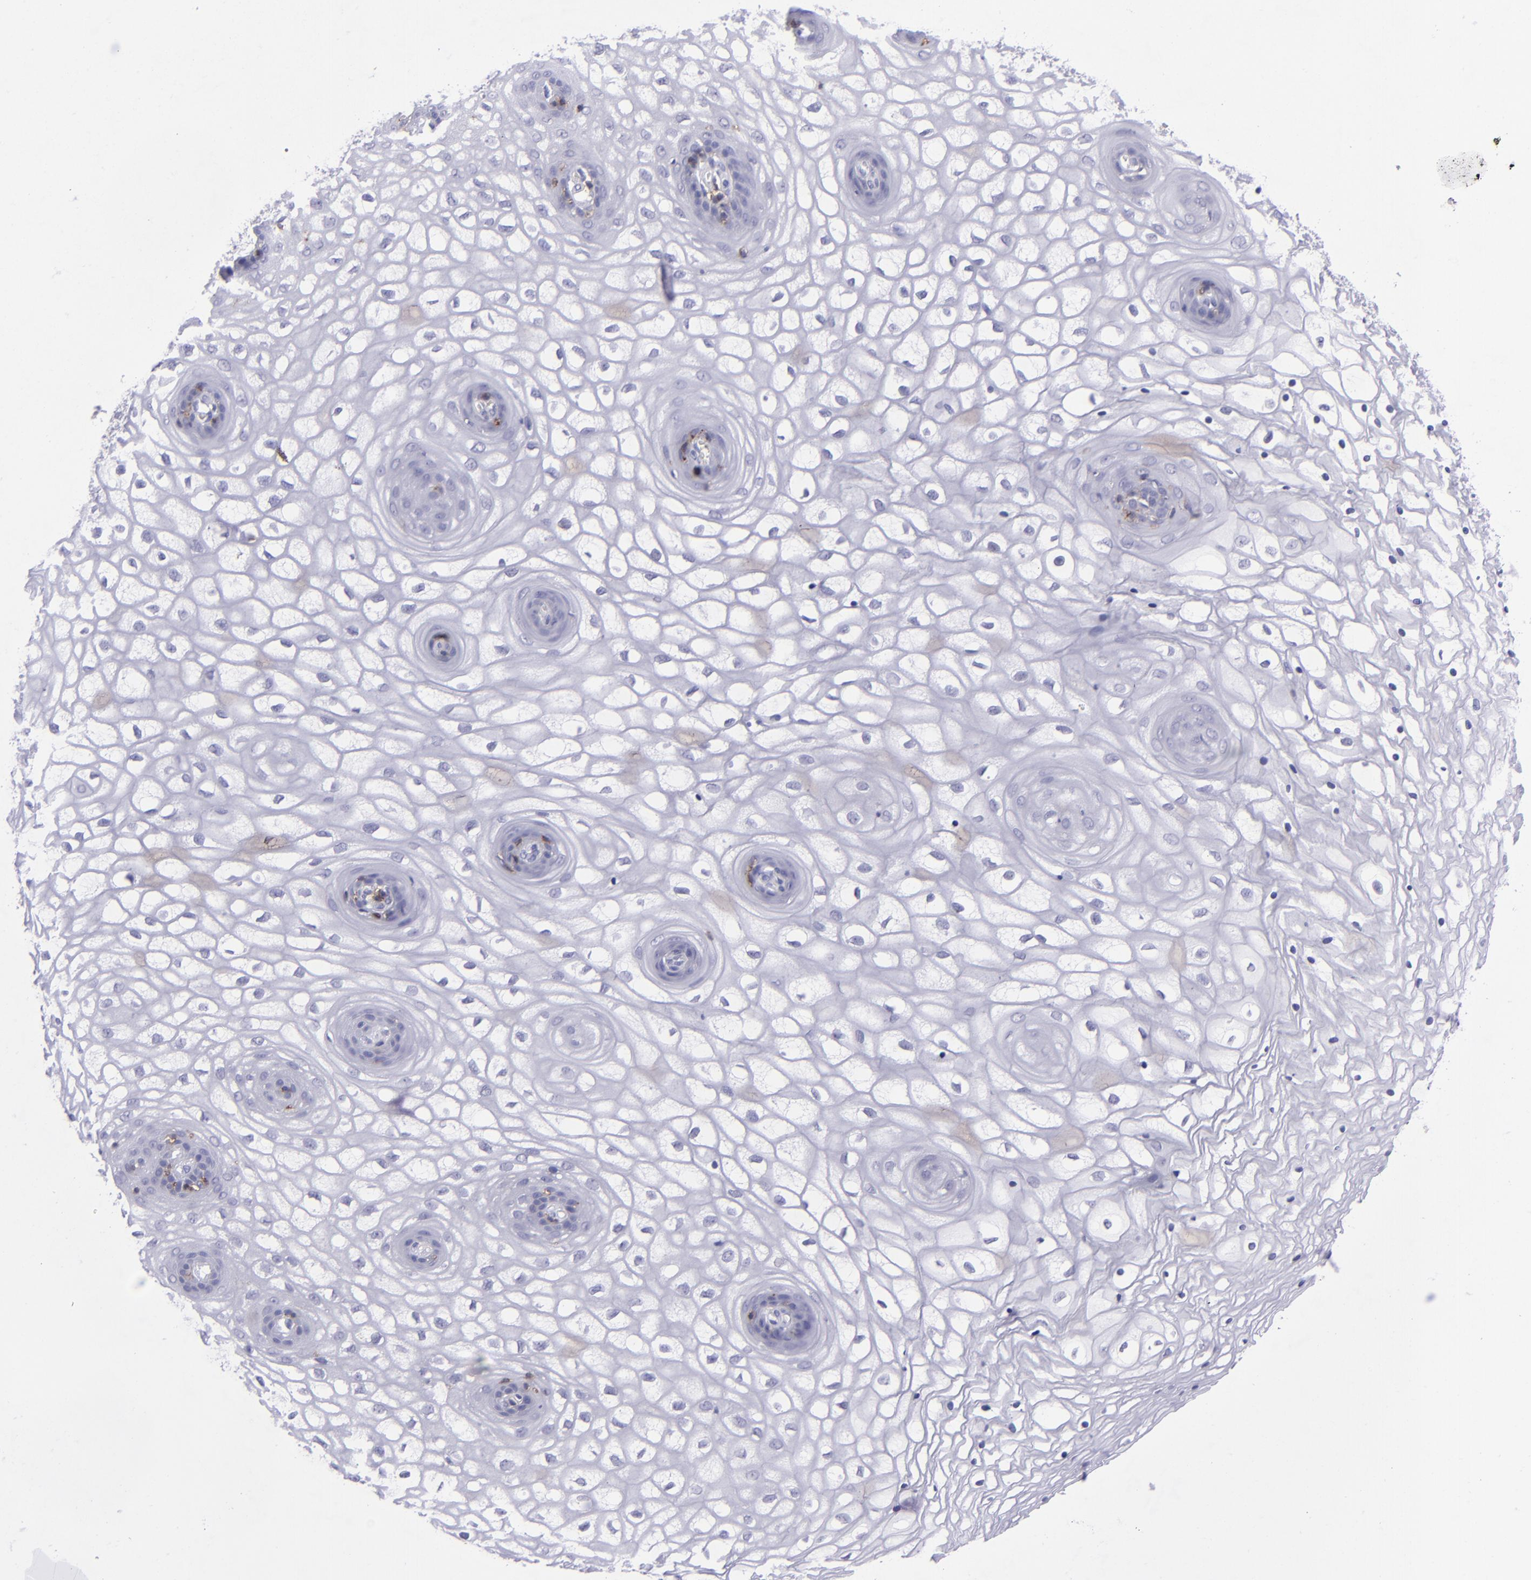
{"staining": {"intensity": "weak", "quantity": "<25%", "location": "cytoplasmic/membranous"}, "tissue": "vagina", "cell_type": "Squamous epithelial cells", "image_type": "normal", "snomed": [{"axis": "morphology", "description": "Normal tissue, NOS"}, {"axis": "topography", "description": "Vagina"}], "caption": "Histopathology image shows no significant protein positivity in squamous epithelial cells of normal vagina. The staining was performed using DAB to visualize the protein expression in brown, while the nuclei were stained in blue with hematoxylin (Magnification: 20x).", "gene": "CD48", "patient": {"sex": "female", "age": 34}}